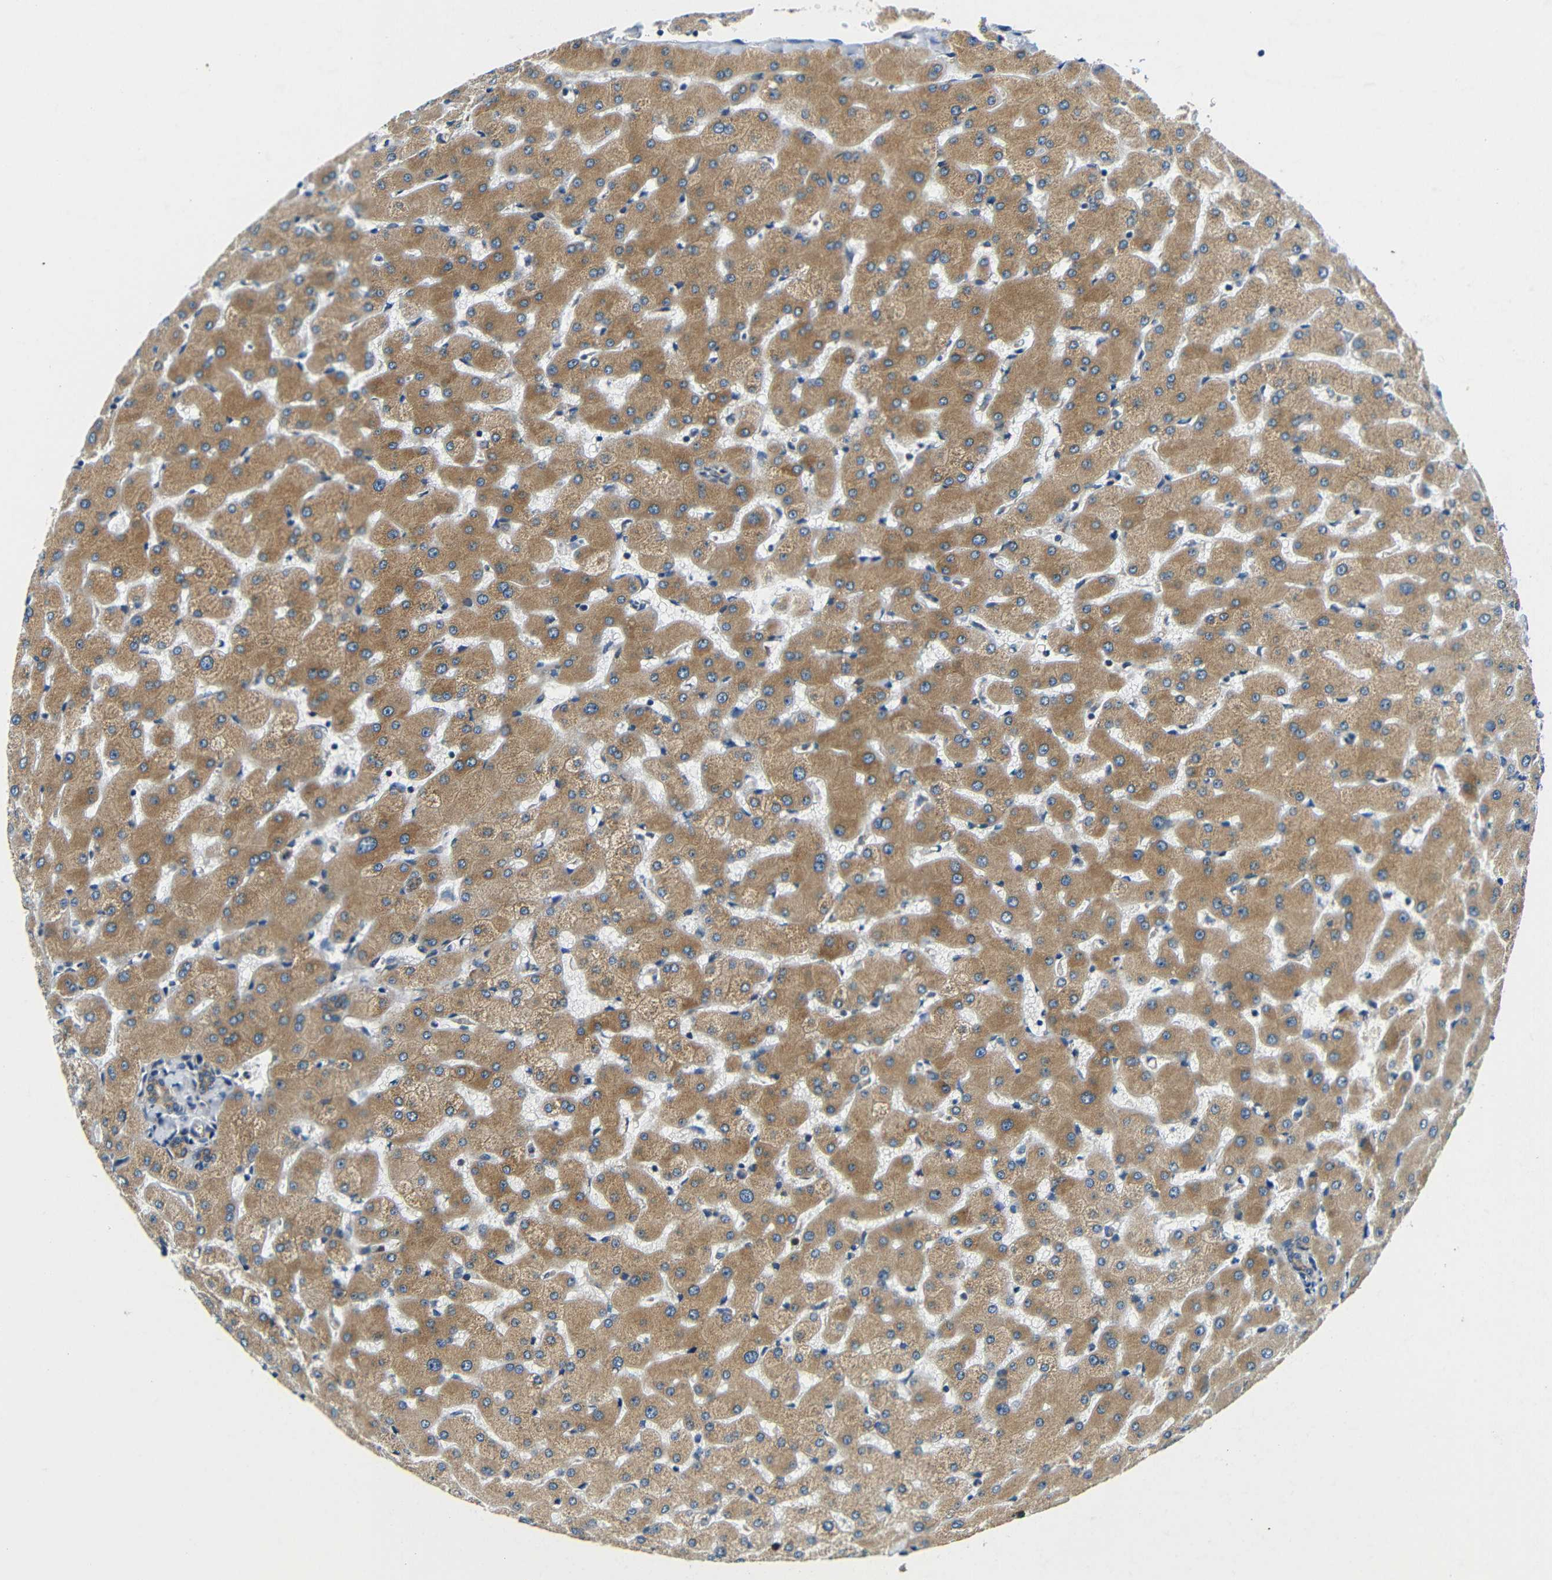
{"staining": {"intensity": "moderate", "quantity": ">75%", "location": "cytoplasmic/membranous"}, "tissue": "liver", "cell_type": "Cholangiocytes", "image_type": "normal", "snomed": [{"axis": "morphology", "description": "Normal tissue, NOS"}, {"axis": "topography", "description": "Liver"}], "caption": "Protein staining by IHC shows moderate cytoplasmic/membranous staining in about >75% of cholangiocytes in normal liver.", "gene": "VAPB", "patient": {"sex": "female", "age": 63}}